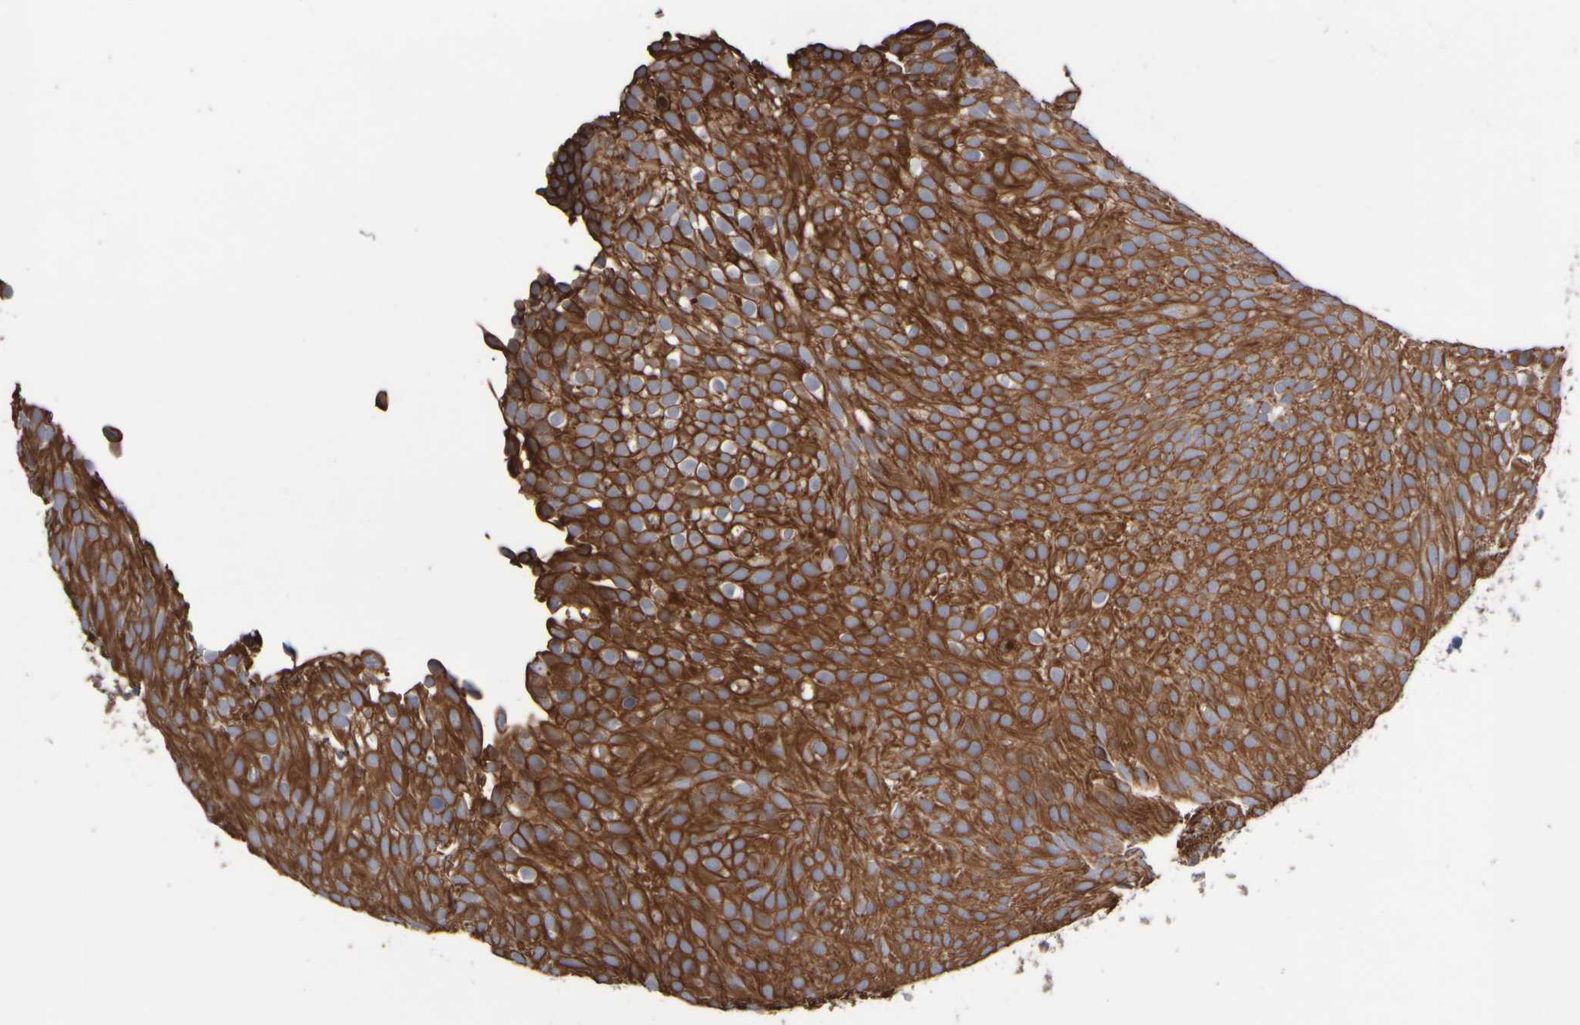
{"staining": {"intensity": "strong", "quantity": ">75%", "location": "cytoplasmic/membranous"}, "tissue": "urothelial cancer", "cell_type": "Tumor cells", "image_type": "cancer", "snomed": [{"axis": "morphology", "description": "Urothelial carcinoma, Low grade"}, {"axis": "topography", "description": "Urinary bladder"}], "caption": "Urothelial cancer tissue reveals strong cytoplasmic/membranous positivity in approximately >75% of tumor cells, visualized by immunohistochemistry.", "gene": "EPHX2", "patient": {"sex": "male", "age": 78}}